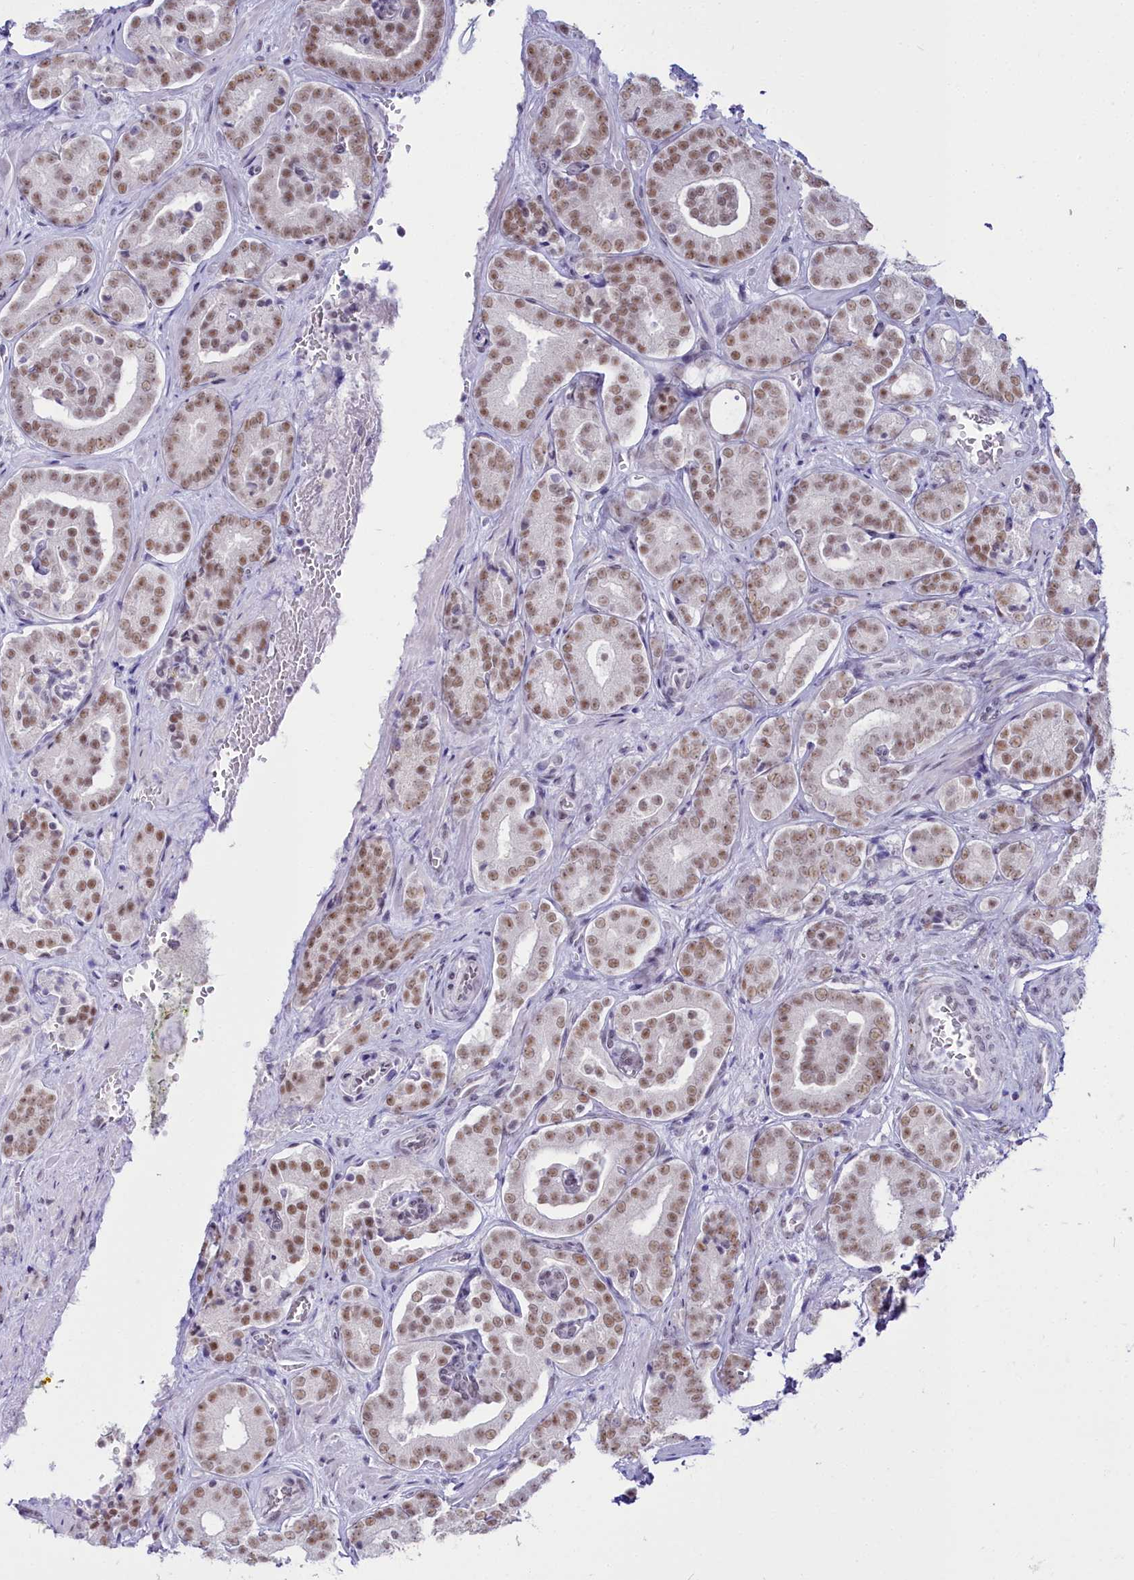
{"staining": {"intensity": "moderate", "quantity": ">75%", "location": "nuclear"}, "tissue": "prostate cancer", "cell_type": "Tumor cells", "image_type": "cancer", "snomed": [{"axis": "morphology", "description": "Adenocarcinoma, High grade"}, {"axis": "topography", "description": "Prostate"}], "caption": "Immunohistochemical staining of prostate cancer displays medium levels of moderate nuclear protein positivity in approximately >75% of tumor cells. The protein of interest is shown in brown color, while the nuclei are stained blue.", "gene": "RBM12", "patient": {"sex": "male", "age": 66}}